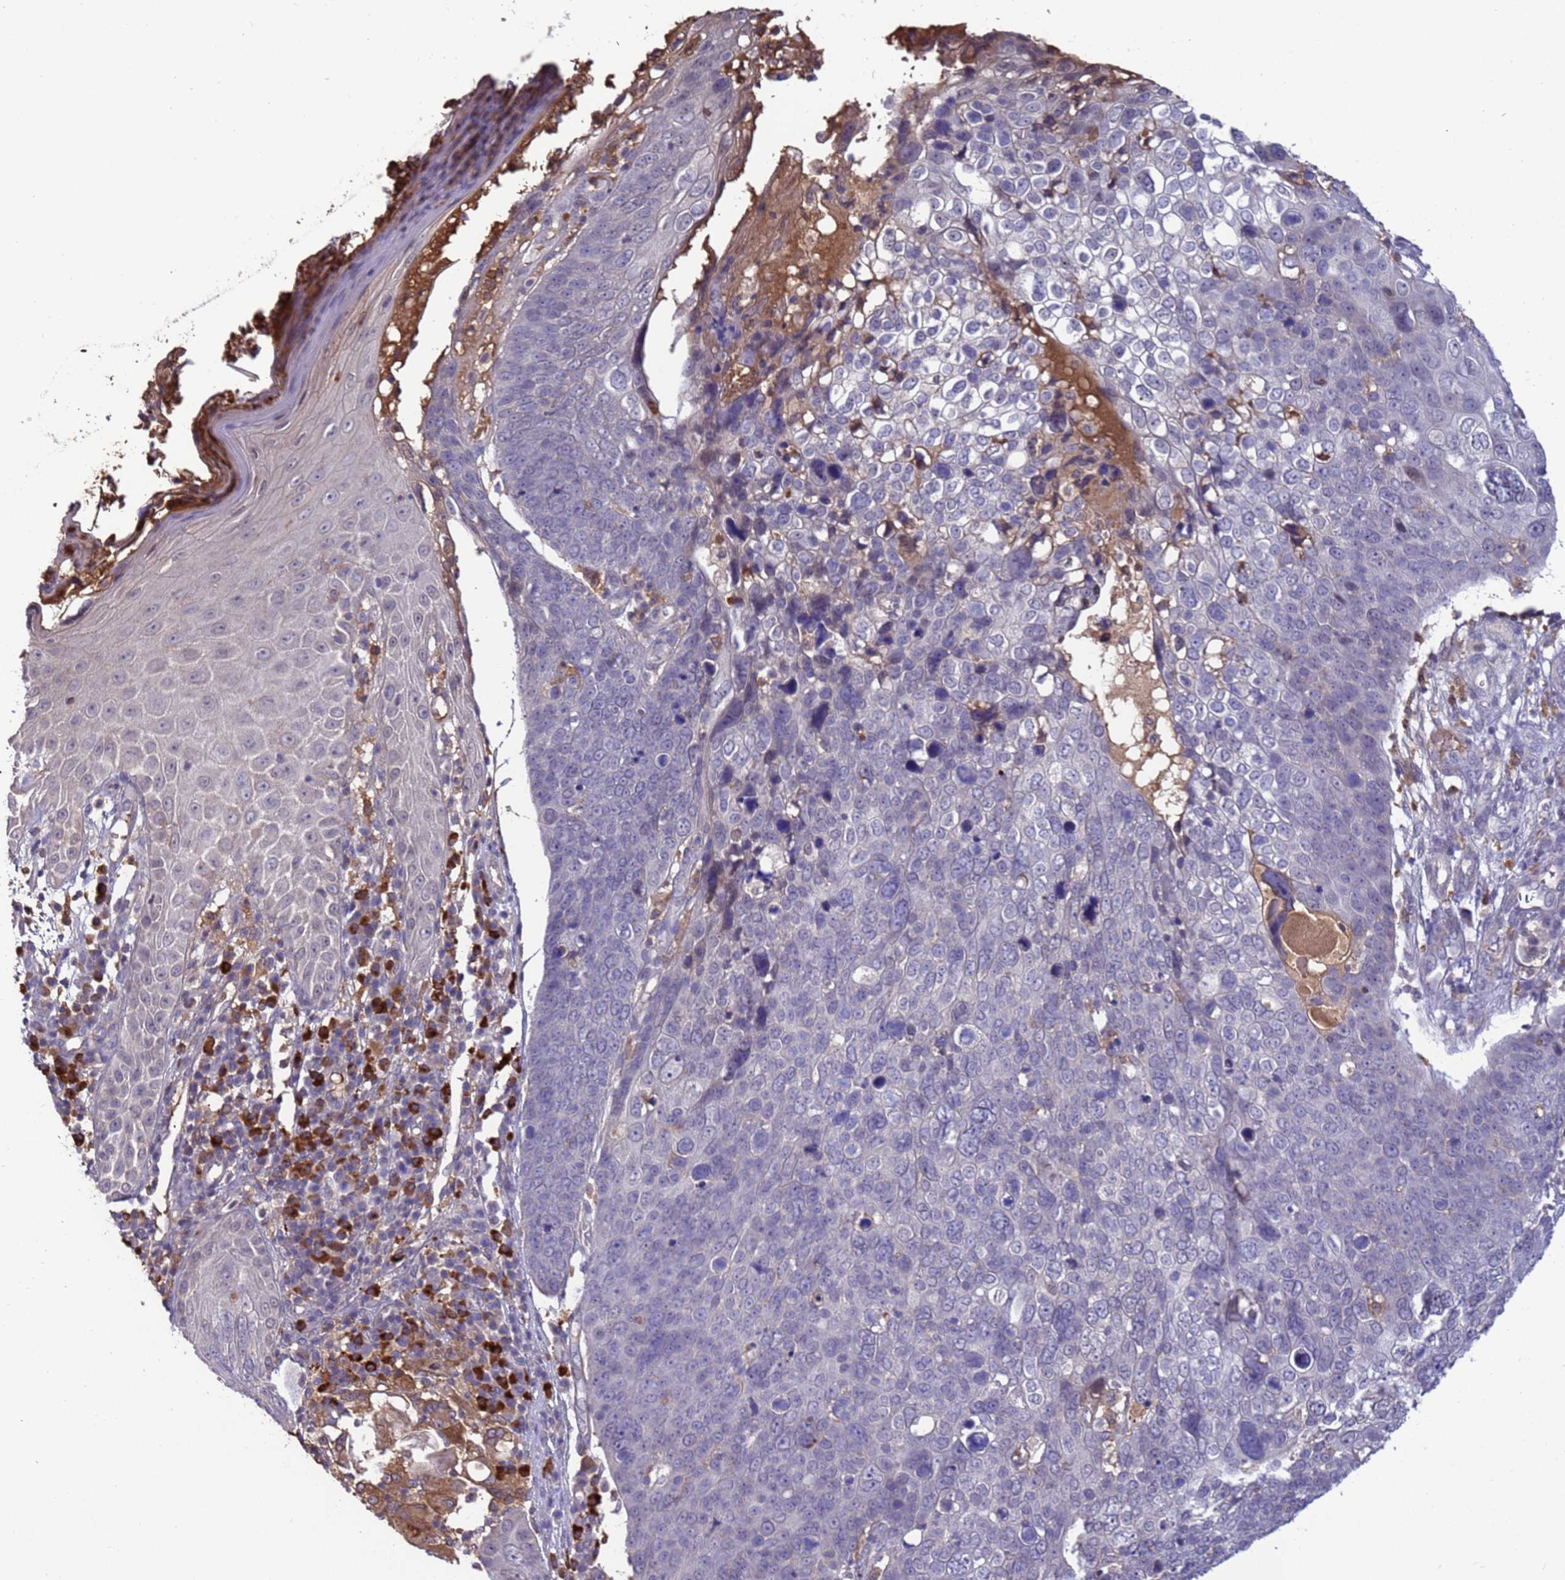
{"staining": {"intensity": "negative", "quantity": "none", "location": "none"}, "tissue": "skin cancer", "cell_type": "Tumor cells", "image_type": "cancer", "snomed": [{"axis": "morphology", "description": "Squamous cell carcinoma, NOS"}, {"axis": "topography", "description": "Skin"}], "caption": "An image of human skin cancer (squamous cell carcinoma) is negative for staining in tumor cells.", "gene": "AMPD3", "patient": {"sex": "male", "age": 71}}